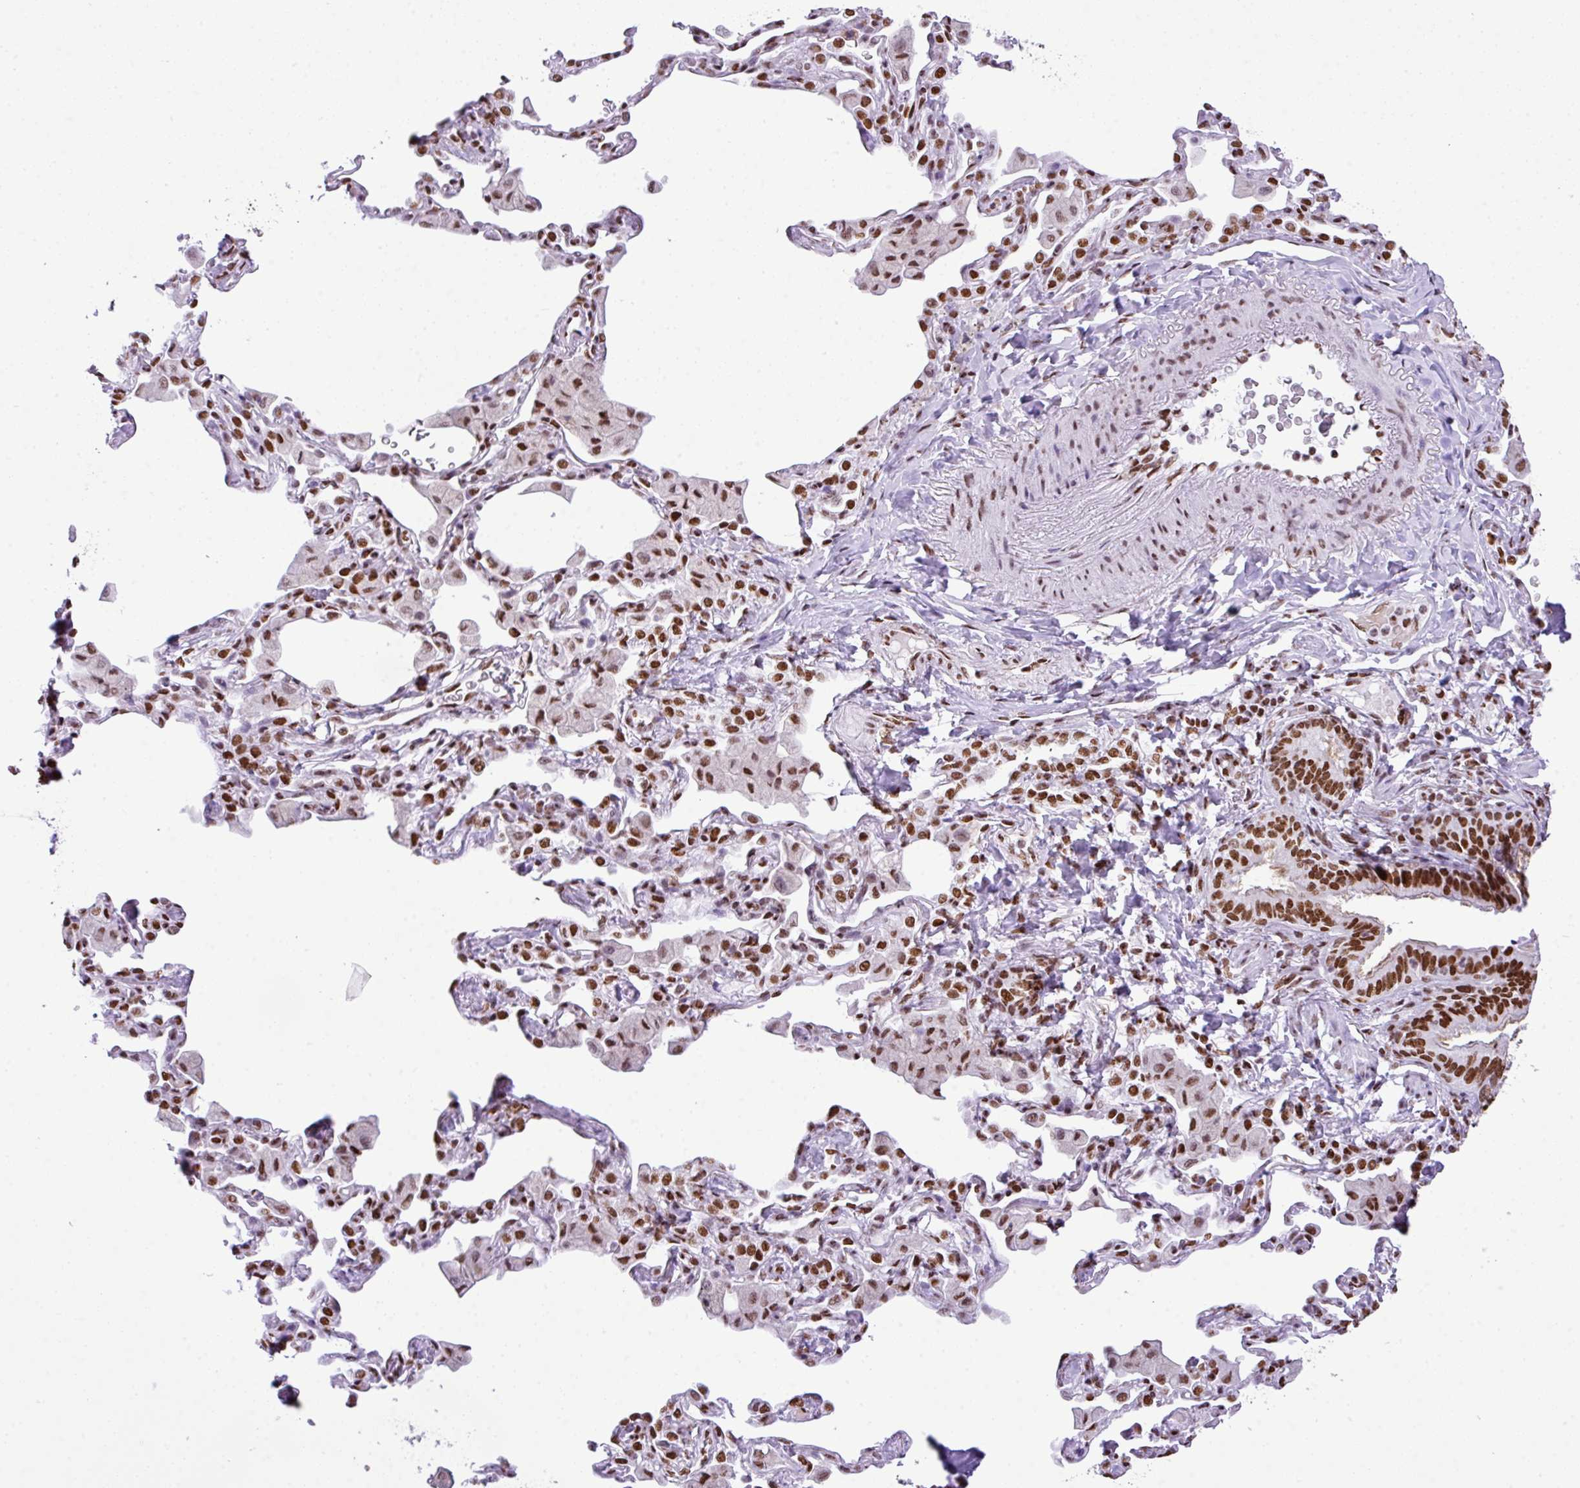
{"staining": {"intensity": "moderate", "quantity": ">75%", "location": "nuclear"}, "tissue": "bronchus", "cell_type": "Respiratory epithelial cells", "image_type": "normal", "snomed": [{"axis": "morphology", "description": "Normal tissue, NOS"}, {"axis": "morphology", "description": "Inflammation, NOS"}, {"axis": "topography", "description": "Bronchus"}, {"axis": "topography", "description": "Lung"}], "caption": "IHC of normal human bronchus displays medium levels of moderate nuclear expression in approximately >75% of respiratory epithelial cells. The staining was performed using DAB, with brown indicating positive protein expression. Nuclei are stained blue with hematoxylin.", "gene": "RARG", "patient": {"sex": "female", "age": 46}}